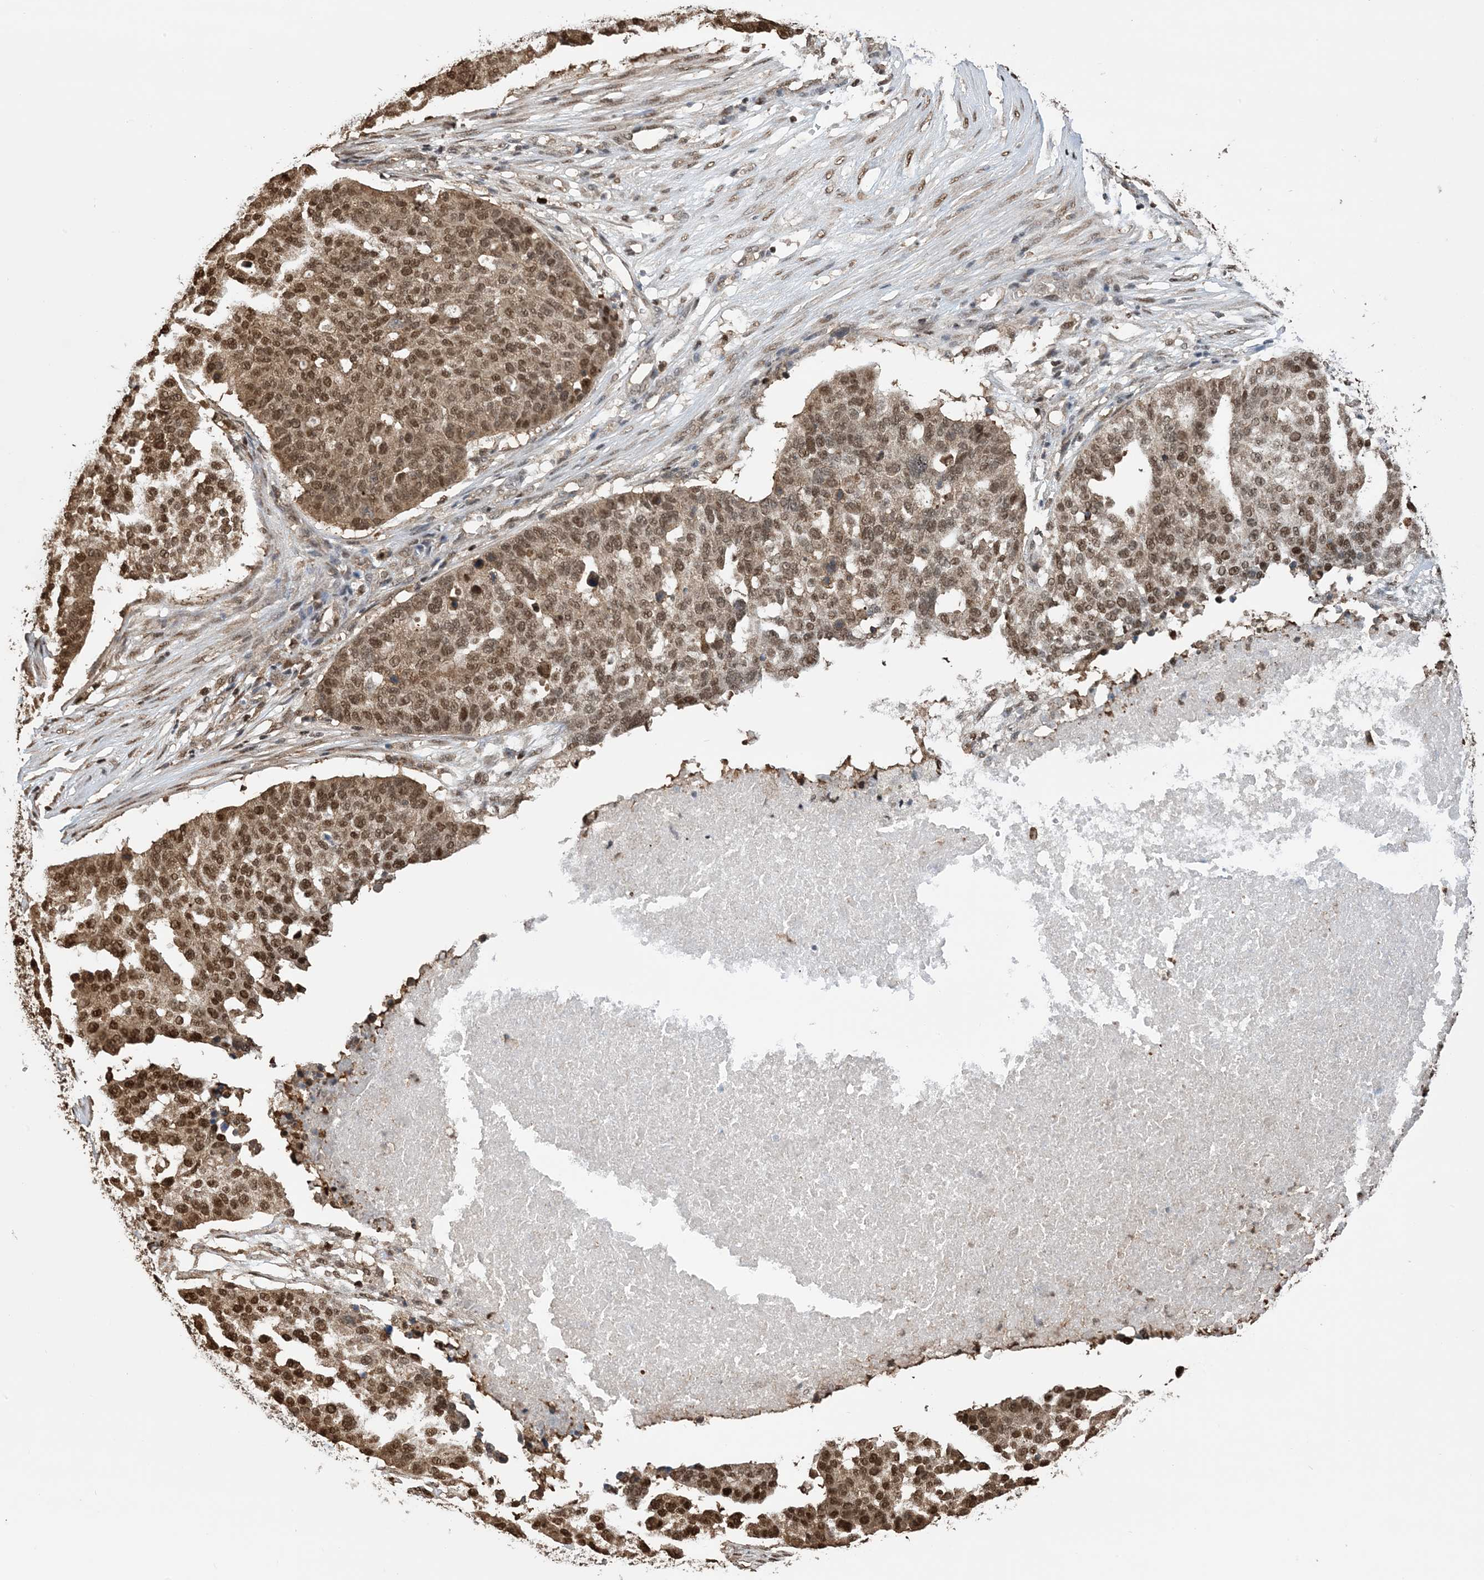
{"staining": {"intensity": "moderate", "quantity": ">75%", "location": "cytoplasmic/membranous,nuclear"}, "tissue": "ovarian cancer", "cell_type": "Tumor cells", "image_type": "cancer", "snomed": [{"axis": "morphology", "description": "Cystadenocarcinoma, serous, NOS"}, {"axis": "topography", "description": "Ovary"}], "caption": "A micrograph of ovarian serous cystadenocarcinoma stained for a protein shows moderate cytoplasmic/membranous and nuclear brown staining in tumor cells.", "gene": "HSPA1A", "patient": {"sex": "female", "age": 59}}